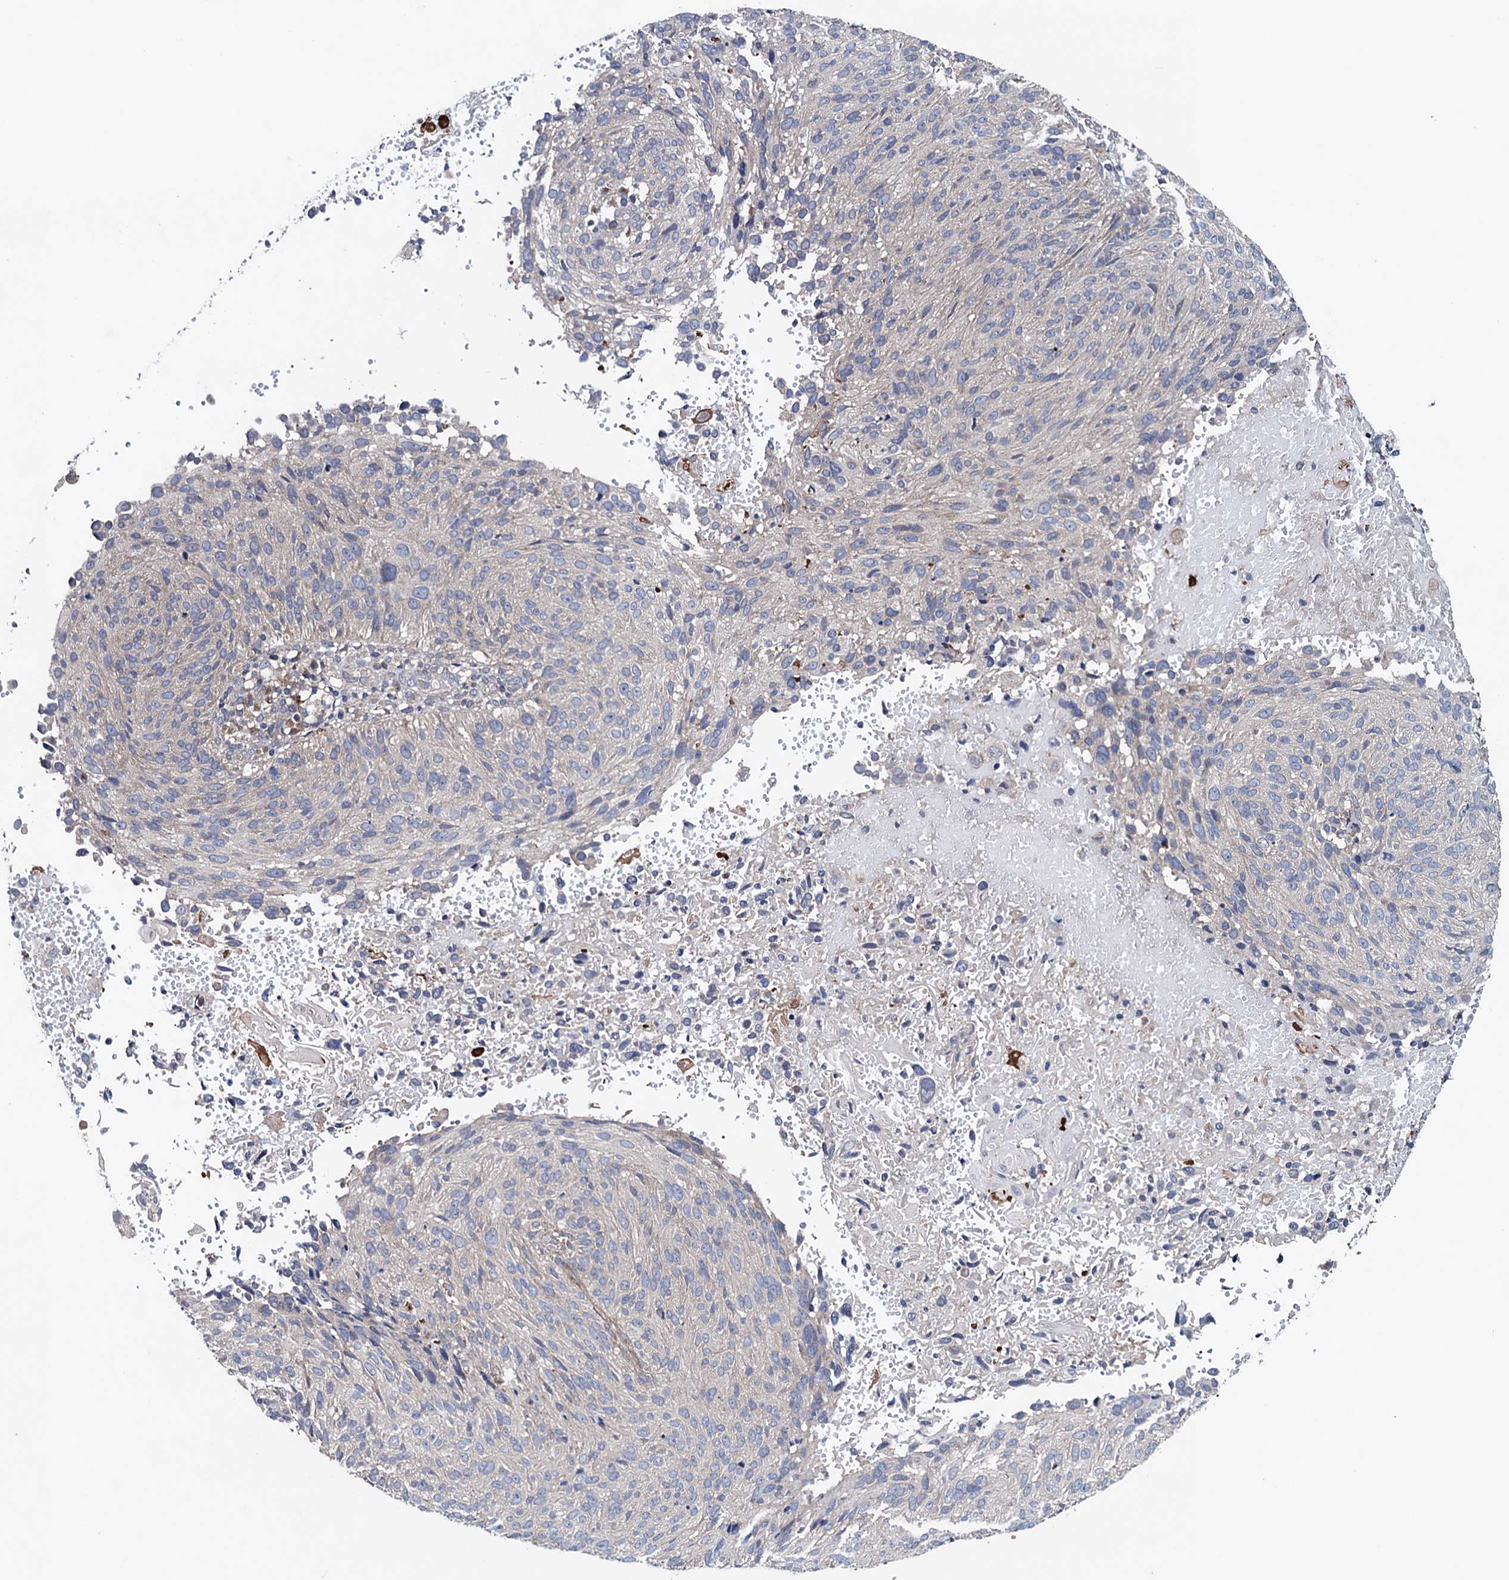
{"staining": {"intensity": "negative", "quantity": "none", "location": "none"}, "tissue": "cervical cancer", "cell_type": "Tumor cells", "image_type": "cancer", "snomed": [{"axis": "morphology", "description": "Squamous cell carcinoma, NOS"}, {"axis": "topography", "description": "Cervix"}], "caption": "A high-resolution photomicrograph shows immunohistochemistry (IHC) staining of cervical squamous cell carcinoma, which demonstrates no significant positivity in tumor cells.", "gene": "BLTP3B", "patient": {"sex": "female", "age": 74}}